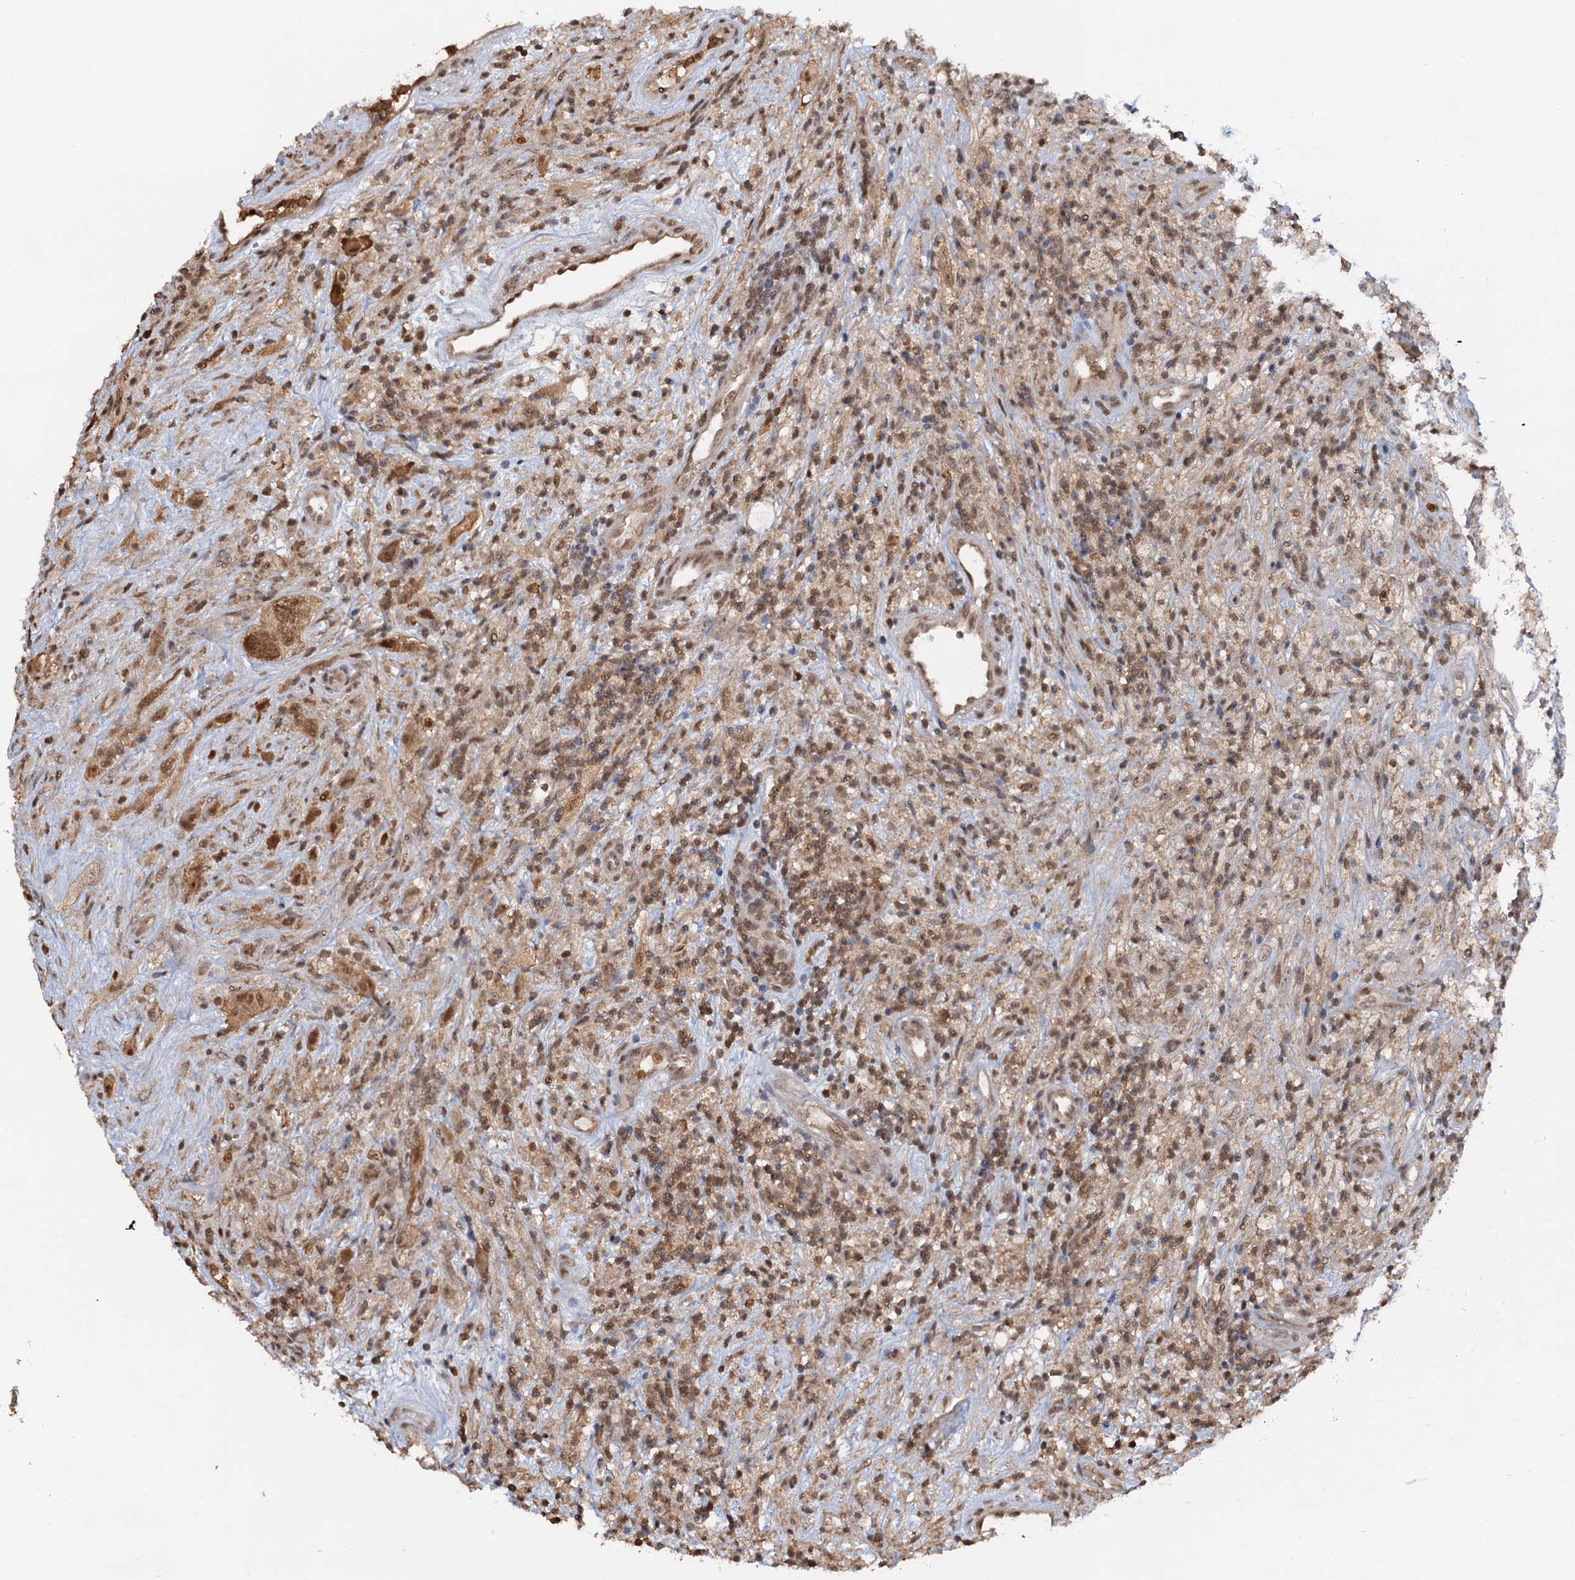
{"staining": {"intensity": "moderate", "quantity": ">75%", "location": "nuclear"}, "tissue": "glioma", "cell_type": "Tumor cells", "image_type": "cancer", "snomed": [{"axis": "morphology", "description": "Glioma, malignant, High grade"}, {"axis": "topography", "description": "Brain"}], "caption": "Human malignant high-grade glioma stained with a brown dye reveals moderate nuclear positive expression in approximately >75% of tumor cells.", "gene": "ZNF609", "patient": {"sex": "male", "age": 69}}